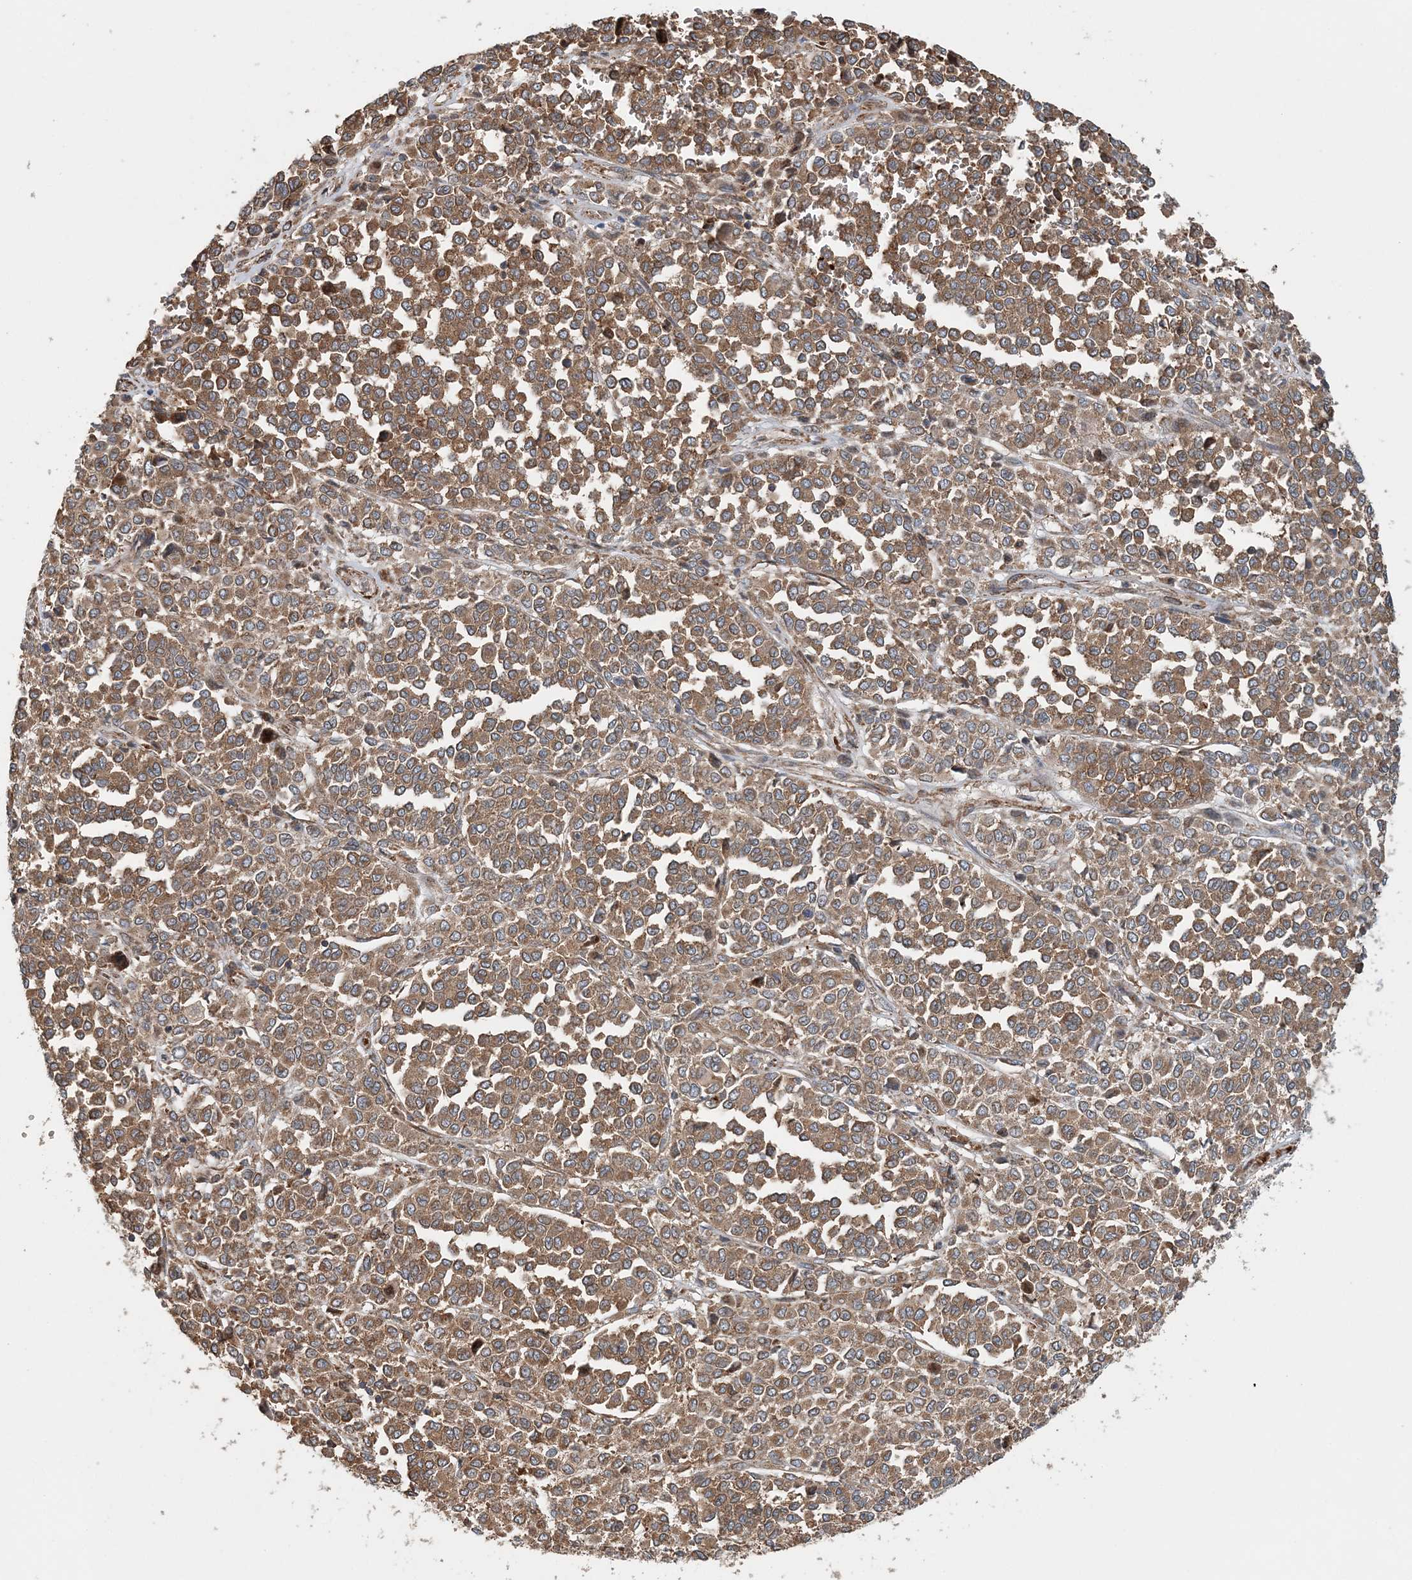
{"staining": {"intensity": "moderate", "quantity": ">75%", "location": "cytoplasmic/membranous"}, "tissue": "melanoma", "cell_type": "Tumor cells", "image_type": "cancer", "snomed": [{"axis": "morphology", "description": "Malignant melanoma, Metastatic site"}, {"axis": "topography", "description": "Pancreas"}], "caption": "IHC staining of malignant melanoma (metastatic site), which reveals medium levels of moderate cytoplasmic/membranous expression in approximately >75% of tumor cells indicating moderate cytoplasmic/membranous protein expression. The staining was performed using DAB (3,3'-diaminobenzidine) (brown) for protein detection and nuclei were counterstained in hematoxylin (blue).", "gene": "TTI1", "patient": {"sex": "female", "age": 30}}